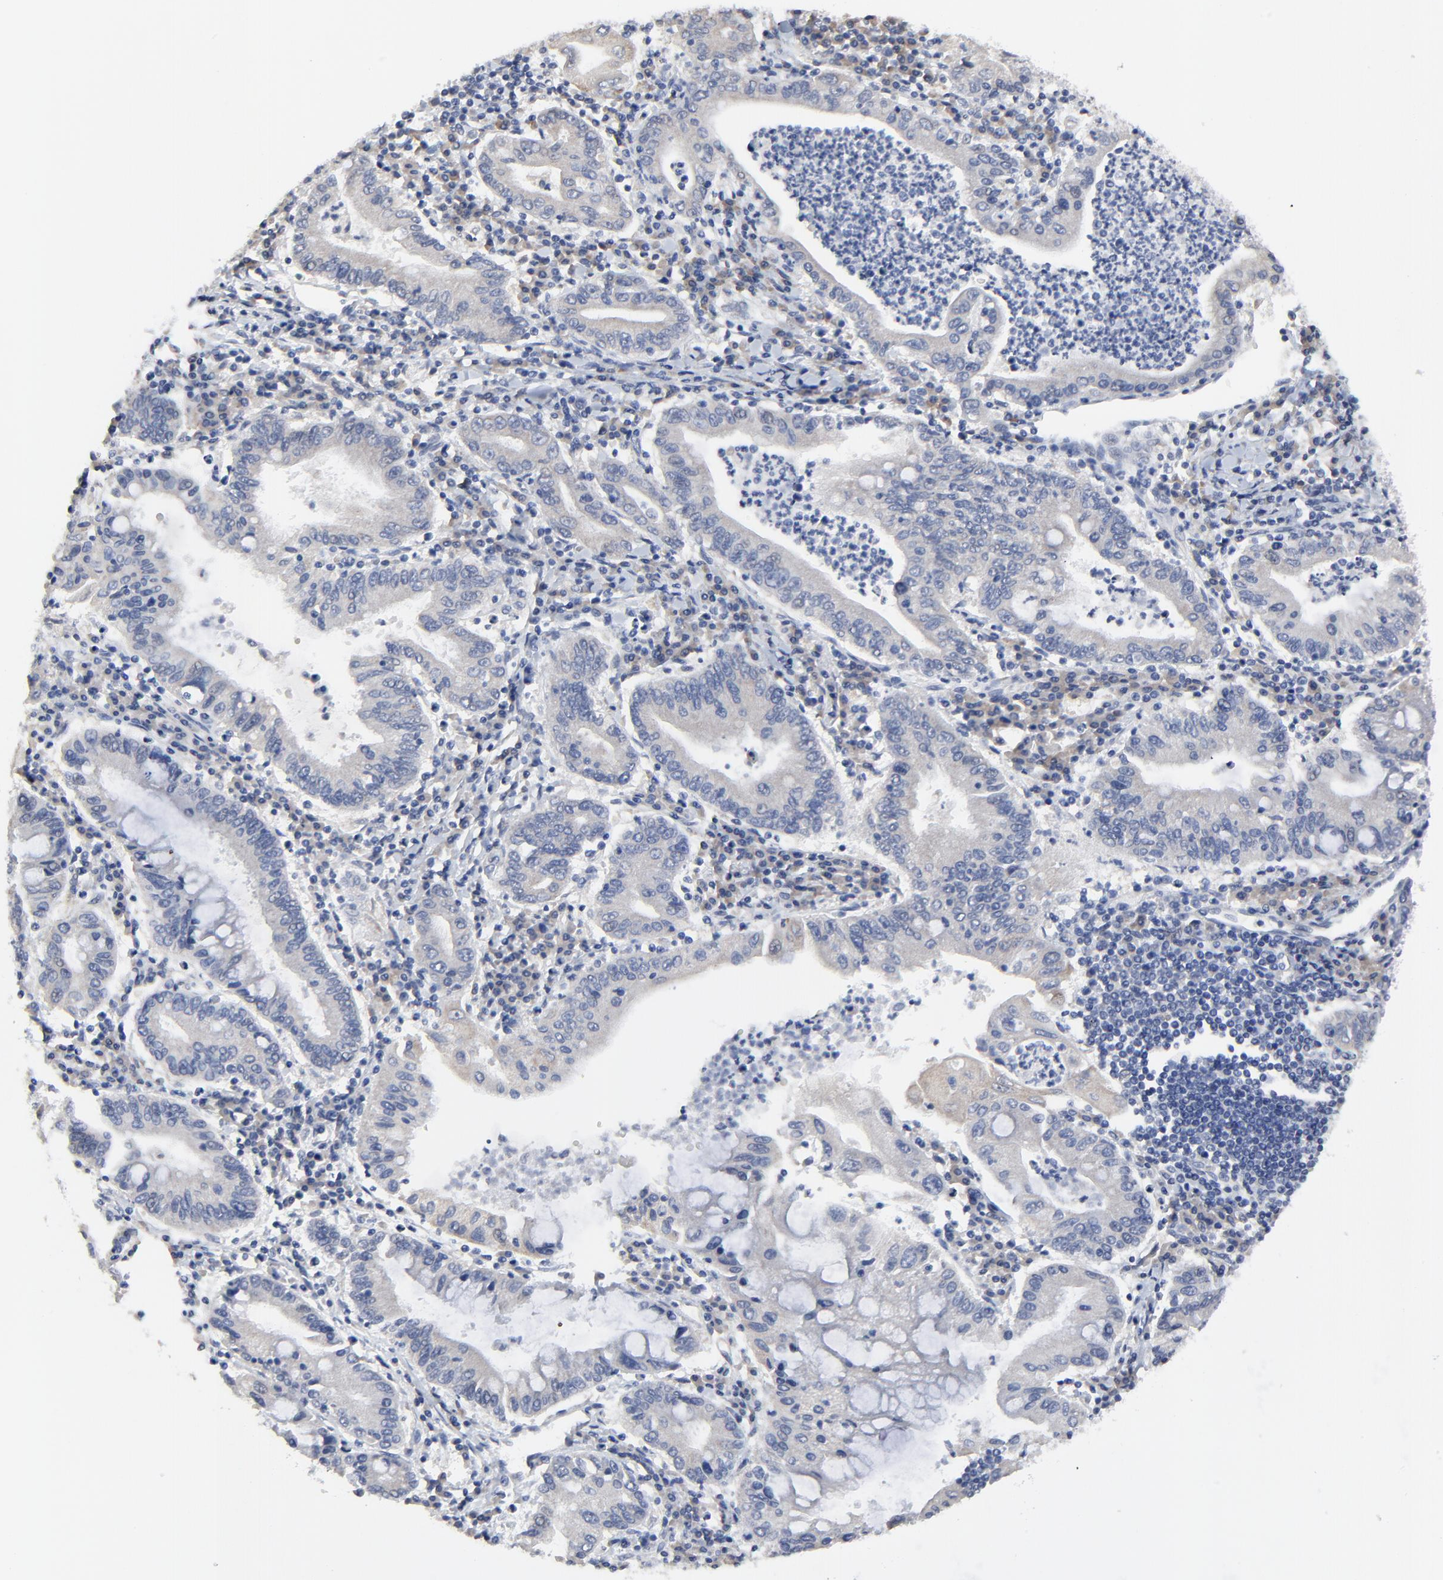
{"staining": {"intensity": "negative", "quantity": "none", "location": "none"}, "tissue": "stomach cancer", "cell_type": "Tumor cells", "image_type": "cancer", "snomed": [{"axis": "morphology", "description": "Normal tissue, NOS"}, {"axis": "morphology", "description": "Adenocarcinoma, NOS"}, {"axis": "topography", "description": "Esophagus"}, {"axis": "topography", "description": "Stomach, upper"}, {"axis": "topography", "description": "Peripheral nerve tissue"}], "caption": "Micrograph shows no significant protein expression in tumor cells of stomach cancer (adenocarcinoma).", "gene": "DHRSX", "patient": {"sex": "male", "age": 62}}